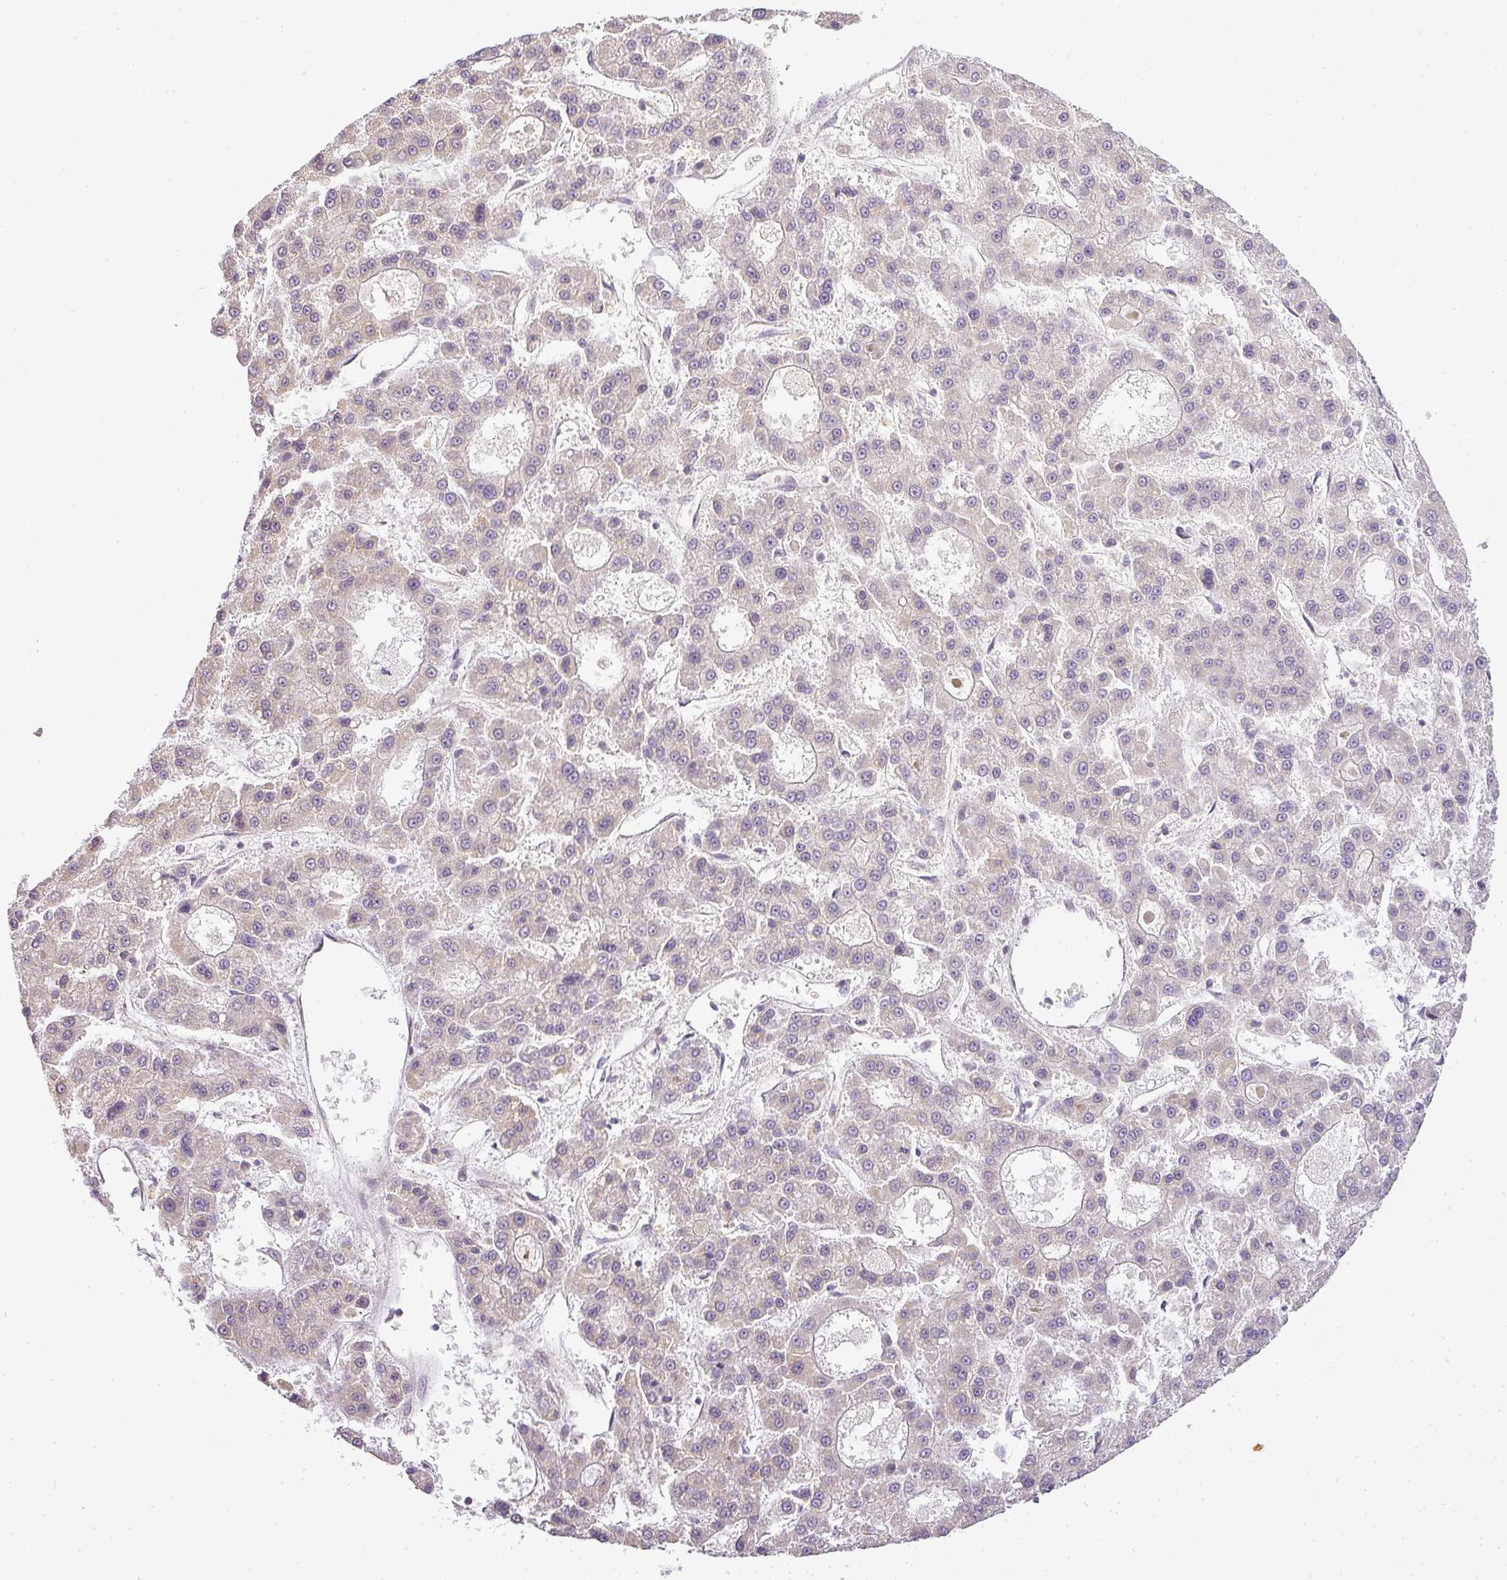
{"staining": {"intensity": "negative", "quantity": "none", "location": "none"}, "tissue": "liver cancer", "cell_type": "Tumor cells", "image_type": "cancer", "snomed": [{"axis": "morphology", "description": "Carcinoma, Hepatocellular, NOS"}, {"axis": "topography", "description": "Liver"}], "caption": "DAB (3,3'-diaminobenzidine) immunohistochemical staining of human liver cancer displays no significant staining in tumor cells.", "gene": "ZDHHC1", "patient": {"sex": "male", "age": 70}}